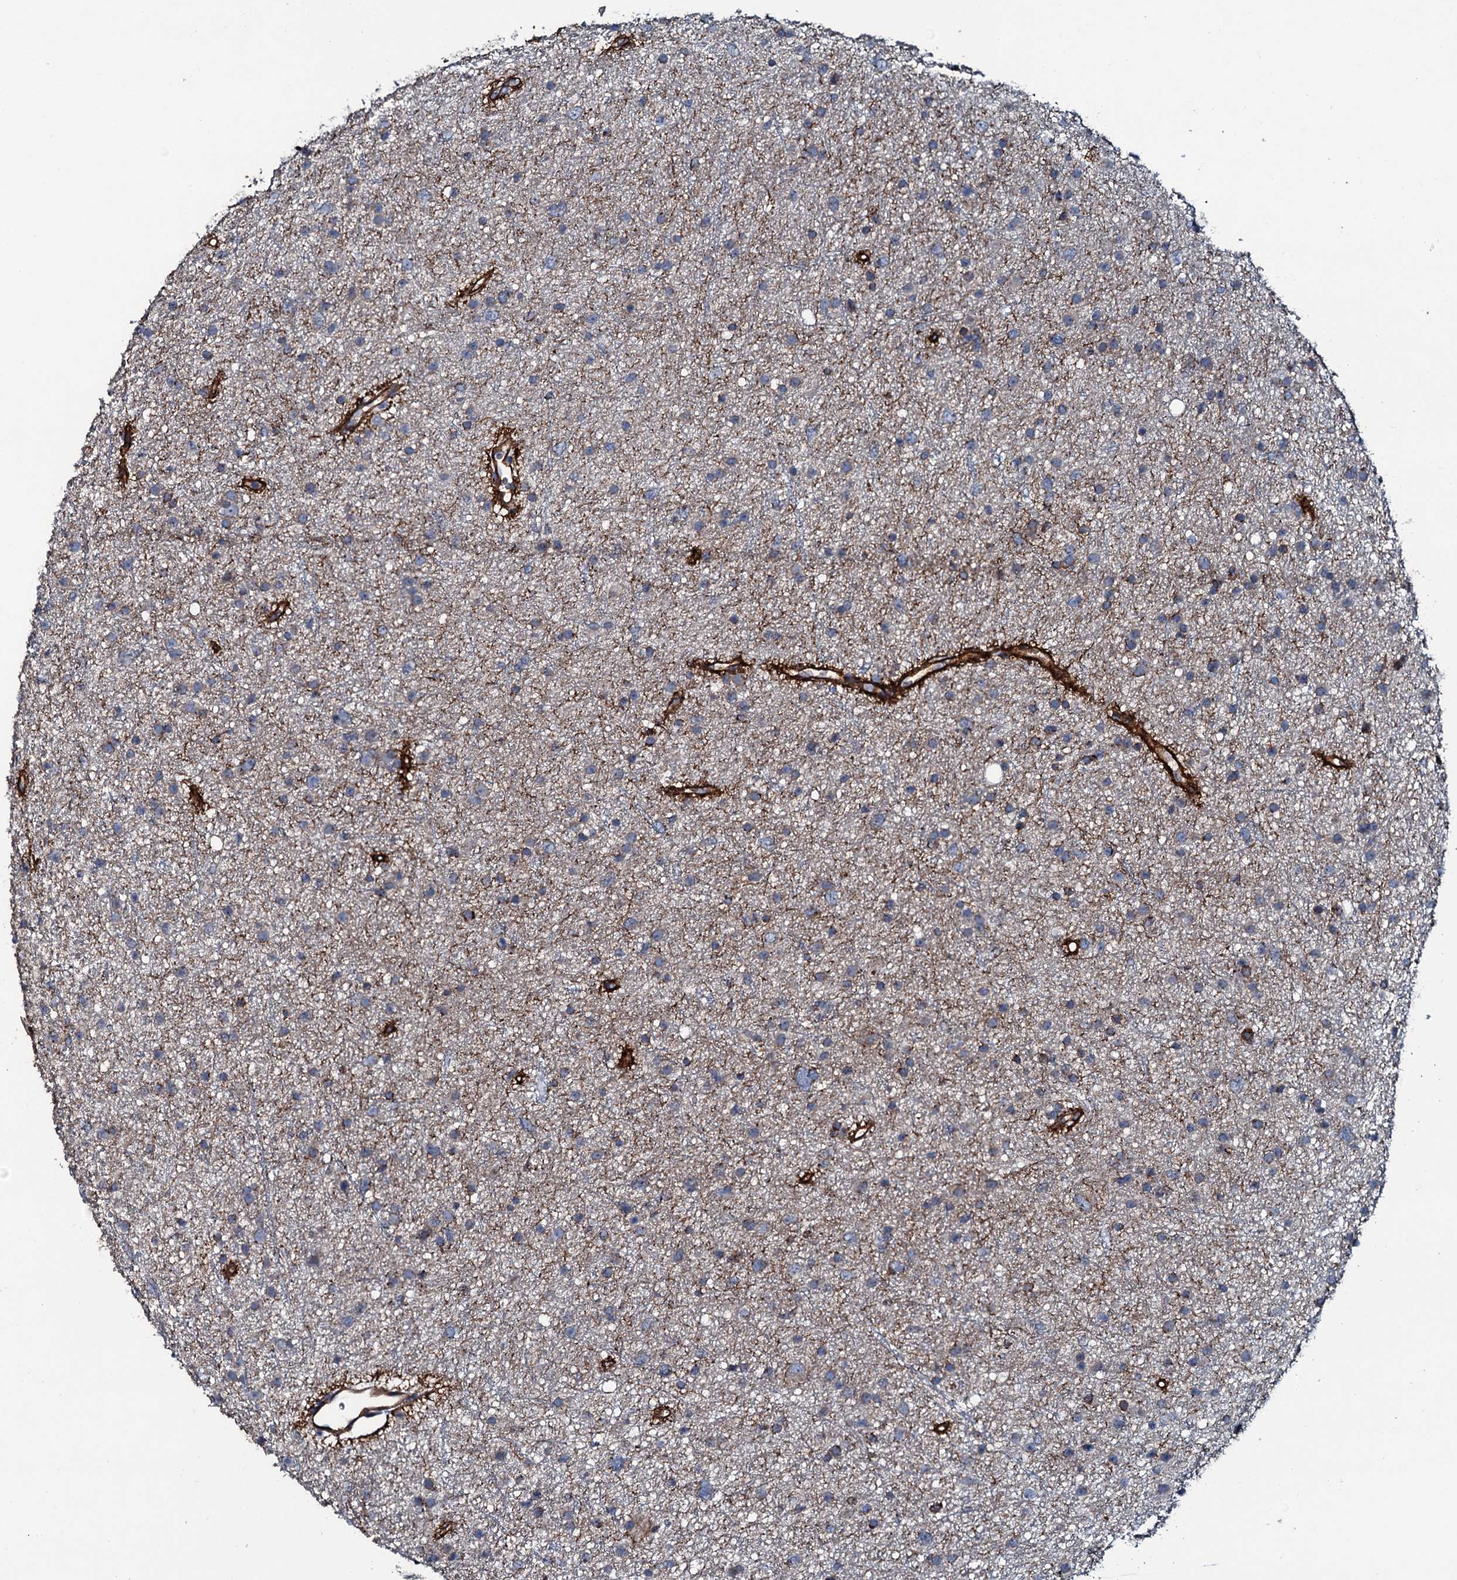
{"staining": {"intensity": "weak", "quantity": "25%-75%", "location": "cytoplasmic/membranous"}, "tissue": "glioma", "cell_type": "Tumor cells", "image_type": "cancer", "snomed": [{"axis": "morphology", "description": "Glioma, malignant, Low grade"}, {"axis": "topography", "description": "Cerebral cortex"}], "caption": "Malignant low-grade glioma stained with a brown dye demonstrates weak cytoplasmic/membranous positive expression in approximately 25%-75% of tumor cells.", "gene": "CLEC14A", "patient": {"sex": "female", "age": 39}}